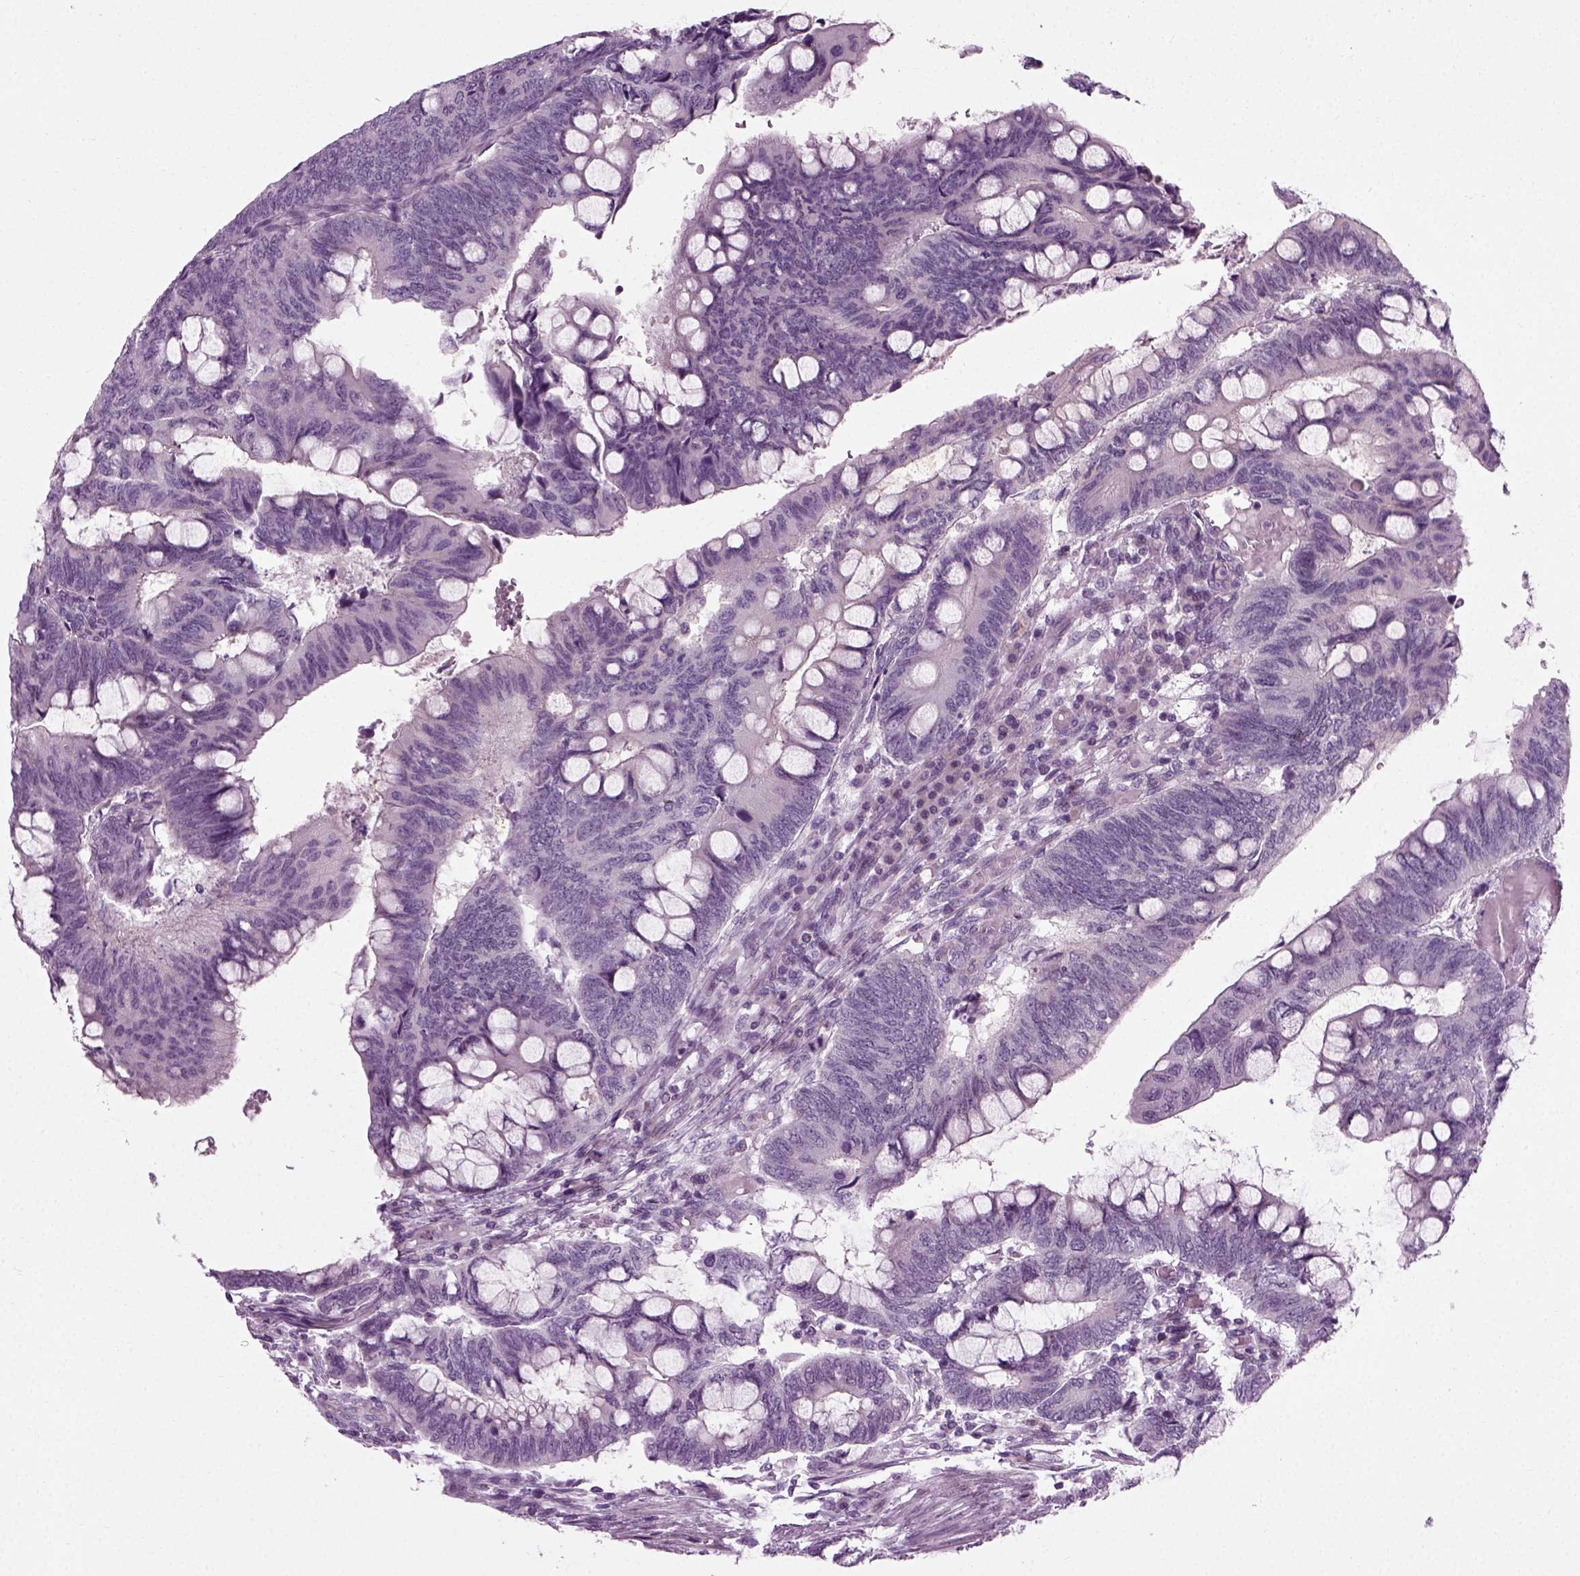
{"staining": {"intensity": "negative", "quantity": "none", "location": "none"}, "tissue": "colorectal cancer", "cell_type": "Tumor cells", "image_type": "cancer", "snomed": [{"axis": "morphology", "description": "Normal tissue, NOS"}, {"axis": "morphology", "description": "Adenocarcinoma, NOS"}, {"axis": "topography", "description": "Rectum"}], "caption": "The immunohistochemistry micrograph has no significant staining in tumor cells of adenocarcinoma (colorectal) tissue. The staining is performed using DAB (3,3'-diaminobenzidine) brown chromogen with nuclei counter-stained in using hematoxylin.", "gene": "SCG5", "patient": {"sex": "male", "age": 92}}